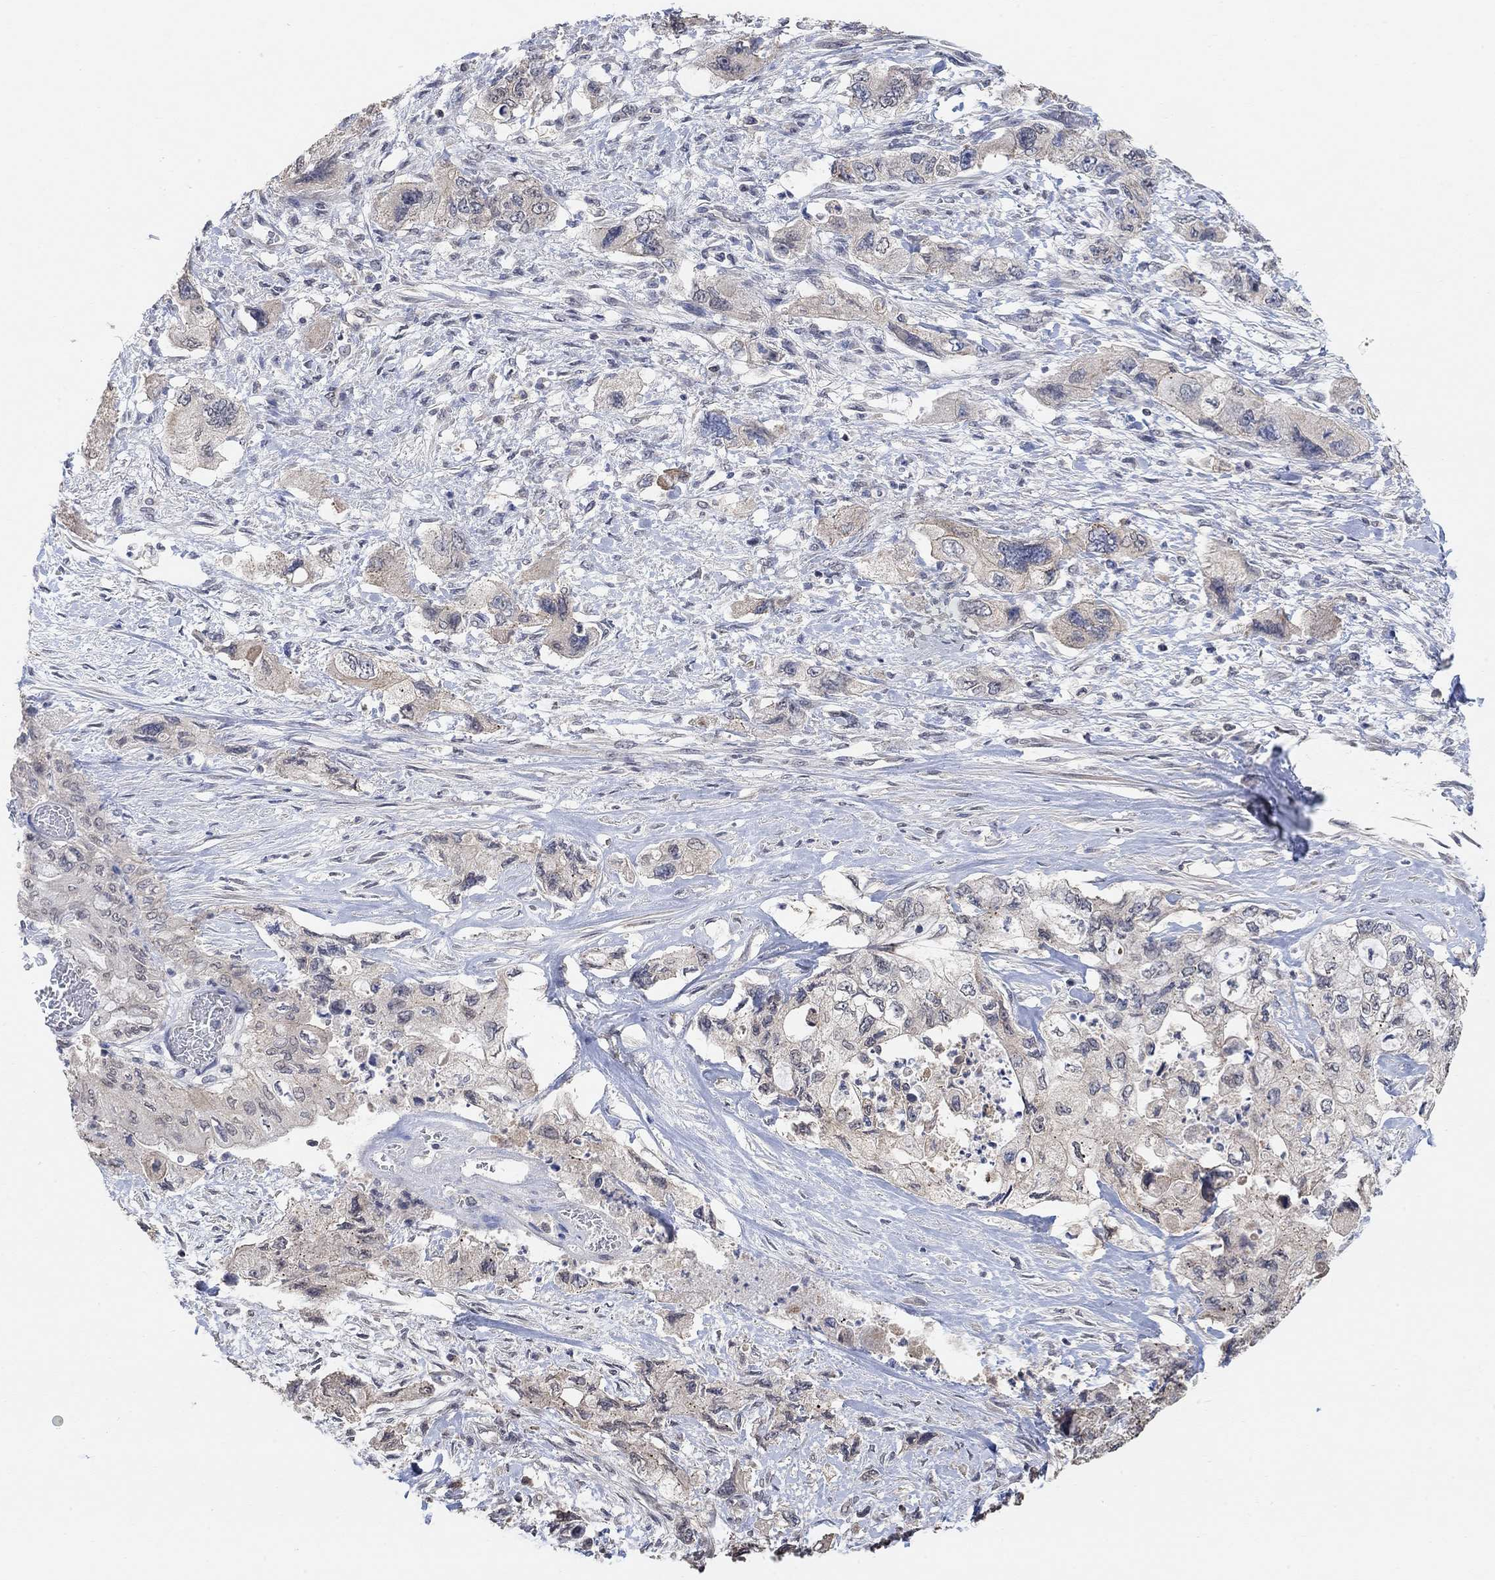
{"staining": {"intensity": "weak", "quantity": "<25%", "location": "cytoplasmic/membranous"}, "tissue": "pancreatic cancer", "cell_type": "Tumor cells", "image_type": "cancer", "snomed": [{"axis": "morphology", "description": "Adenocarcinoma, NOS"}, {"axis": "topography", "description": "Pancreas"}], "caption": "A micrograph of pancreatic cancer stained for a protein demonstrates no brown staining in tumor cells. (DAB immunohistochemistry, high magnification).", "gene": "UNC5B", "patient": {"sex": "female", "age": 73}}